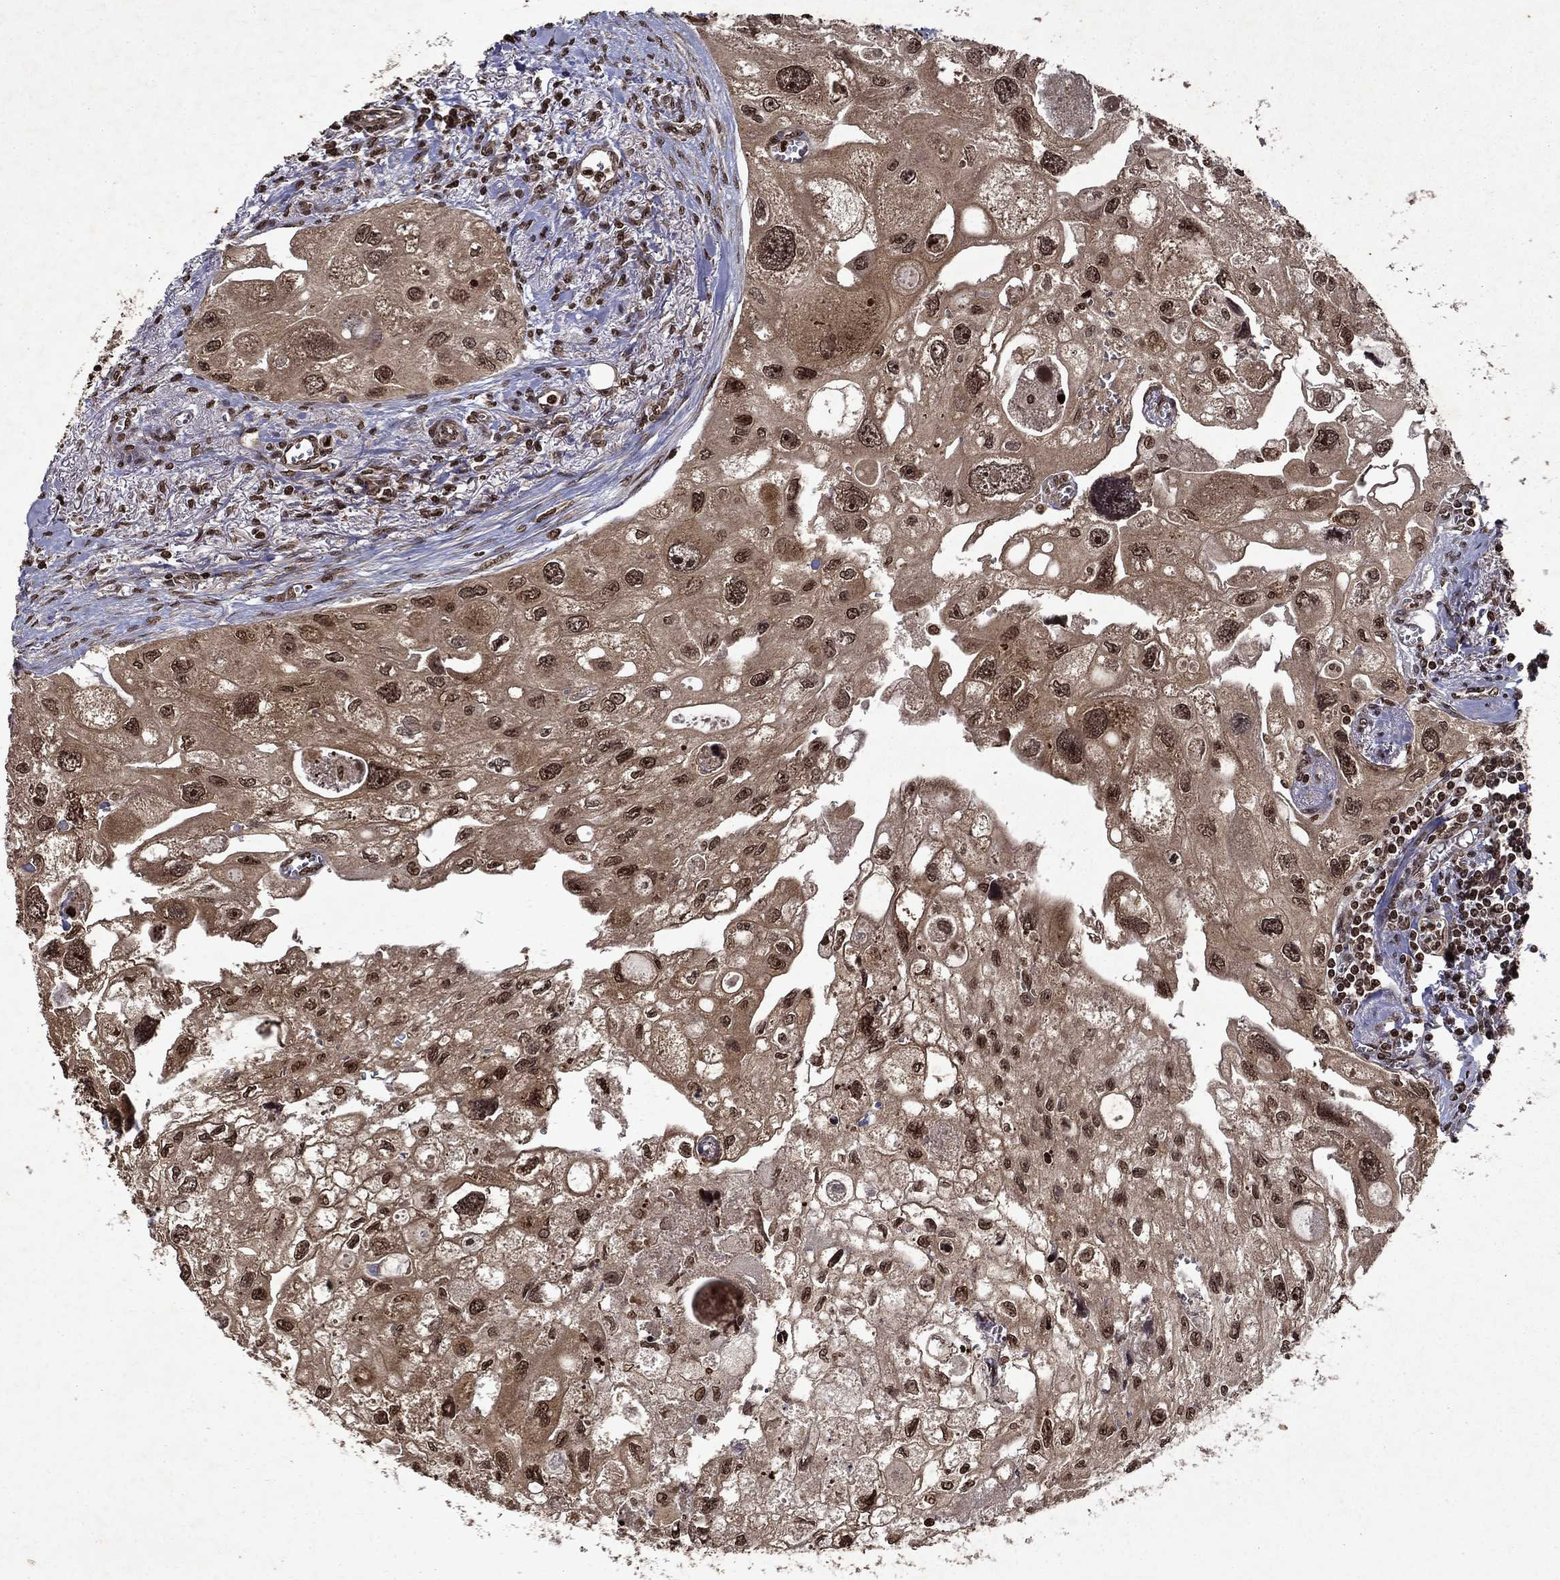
{"staining": {"intensity": "moderate", "quantity": ">75%", "location": "cytoplasmic/membranous,nuclear"}, "tissue": "urothelial cancer", "cell_type": "Tumor cells", "image_type": "cancer", "snomed": [{"axis": "morphology", "description": "Urothelial carcinoma, High grade"}, {"axis": "topography", "description": "Urinary bladder"}], "caption": "This micrograph demonstrates urothelial cancer stained with IHC to label a protein in brown. The cytoplasmic/membranous and nuclear of tumor cells show moderate positivity for the protein. Nuclei are counter-stained blue.", "gene": "PIN4", "patient": {"sex": "male", "age": 59}}